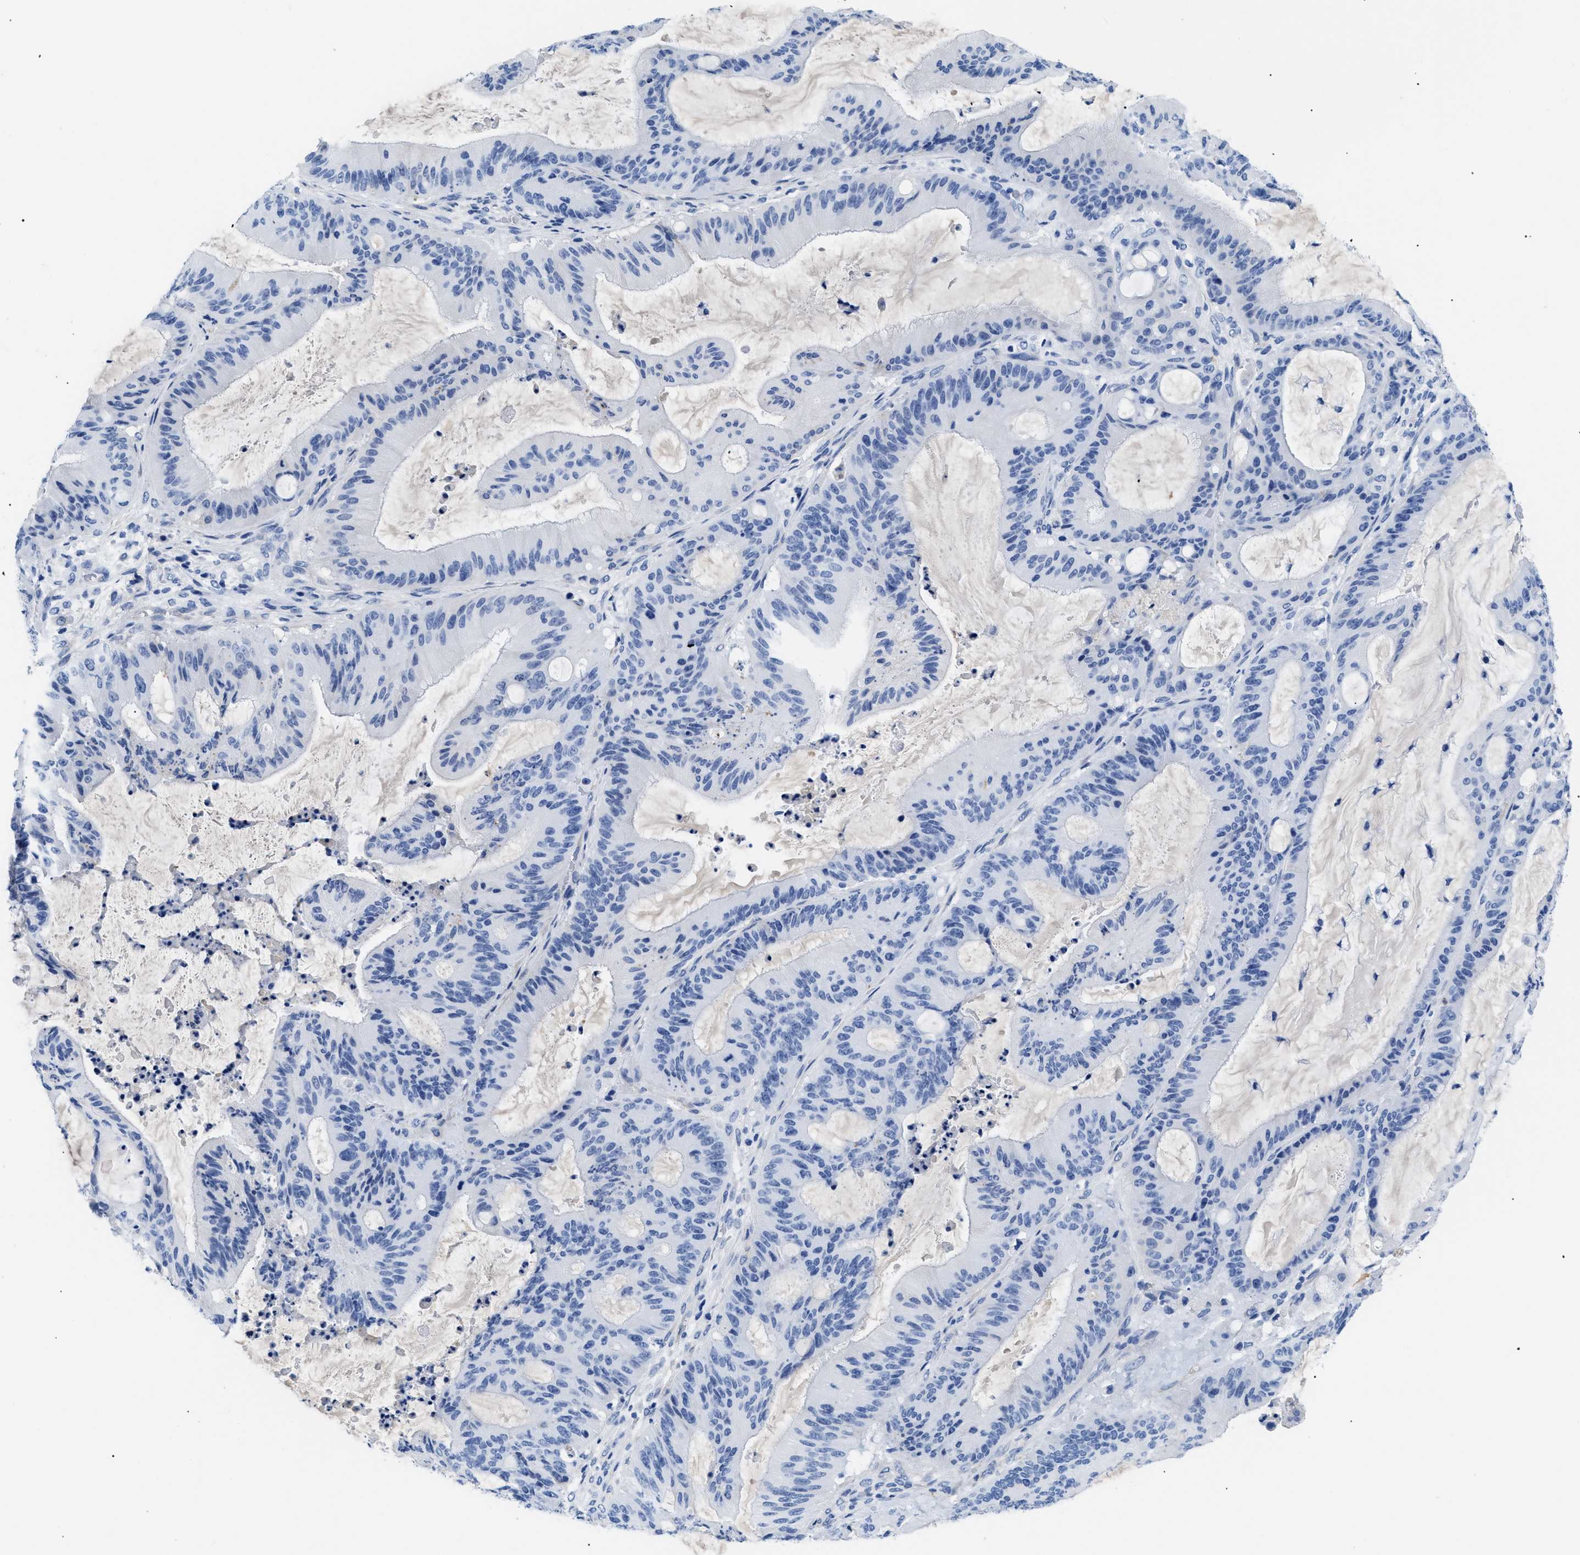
{"staining": {"intensity": "negative", "quantity": "none", "location": "none"}, "tissue": "liver cancer", "cell_type": "Tumor cells", "image_type": "cancer", "snomed": [{"axis": "morphology", "description": "Normal tissue, NOS"}, {"axis": "morphology", "description": "Cholangiocarcinoma"}, {"axis": "topography", "description": "Liver"}, {"axis": "topography", "description": "Peripheral nerve tissue"}], "caption": "DAB (3,3'-diaminobenzidine) immunohistochemical staining of human liver cancer (cholangiocarcinoma) demonstrates no significant staining in tumor cells.", "gene": "TMEM68", "patient": {"sex": "female", "age": 73}}